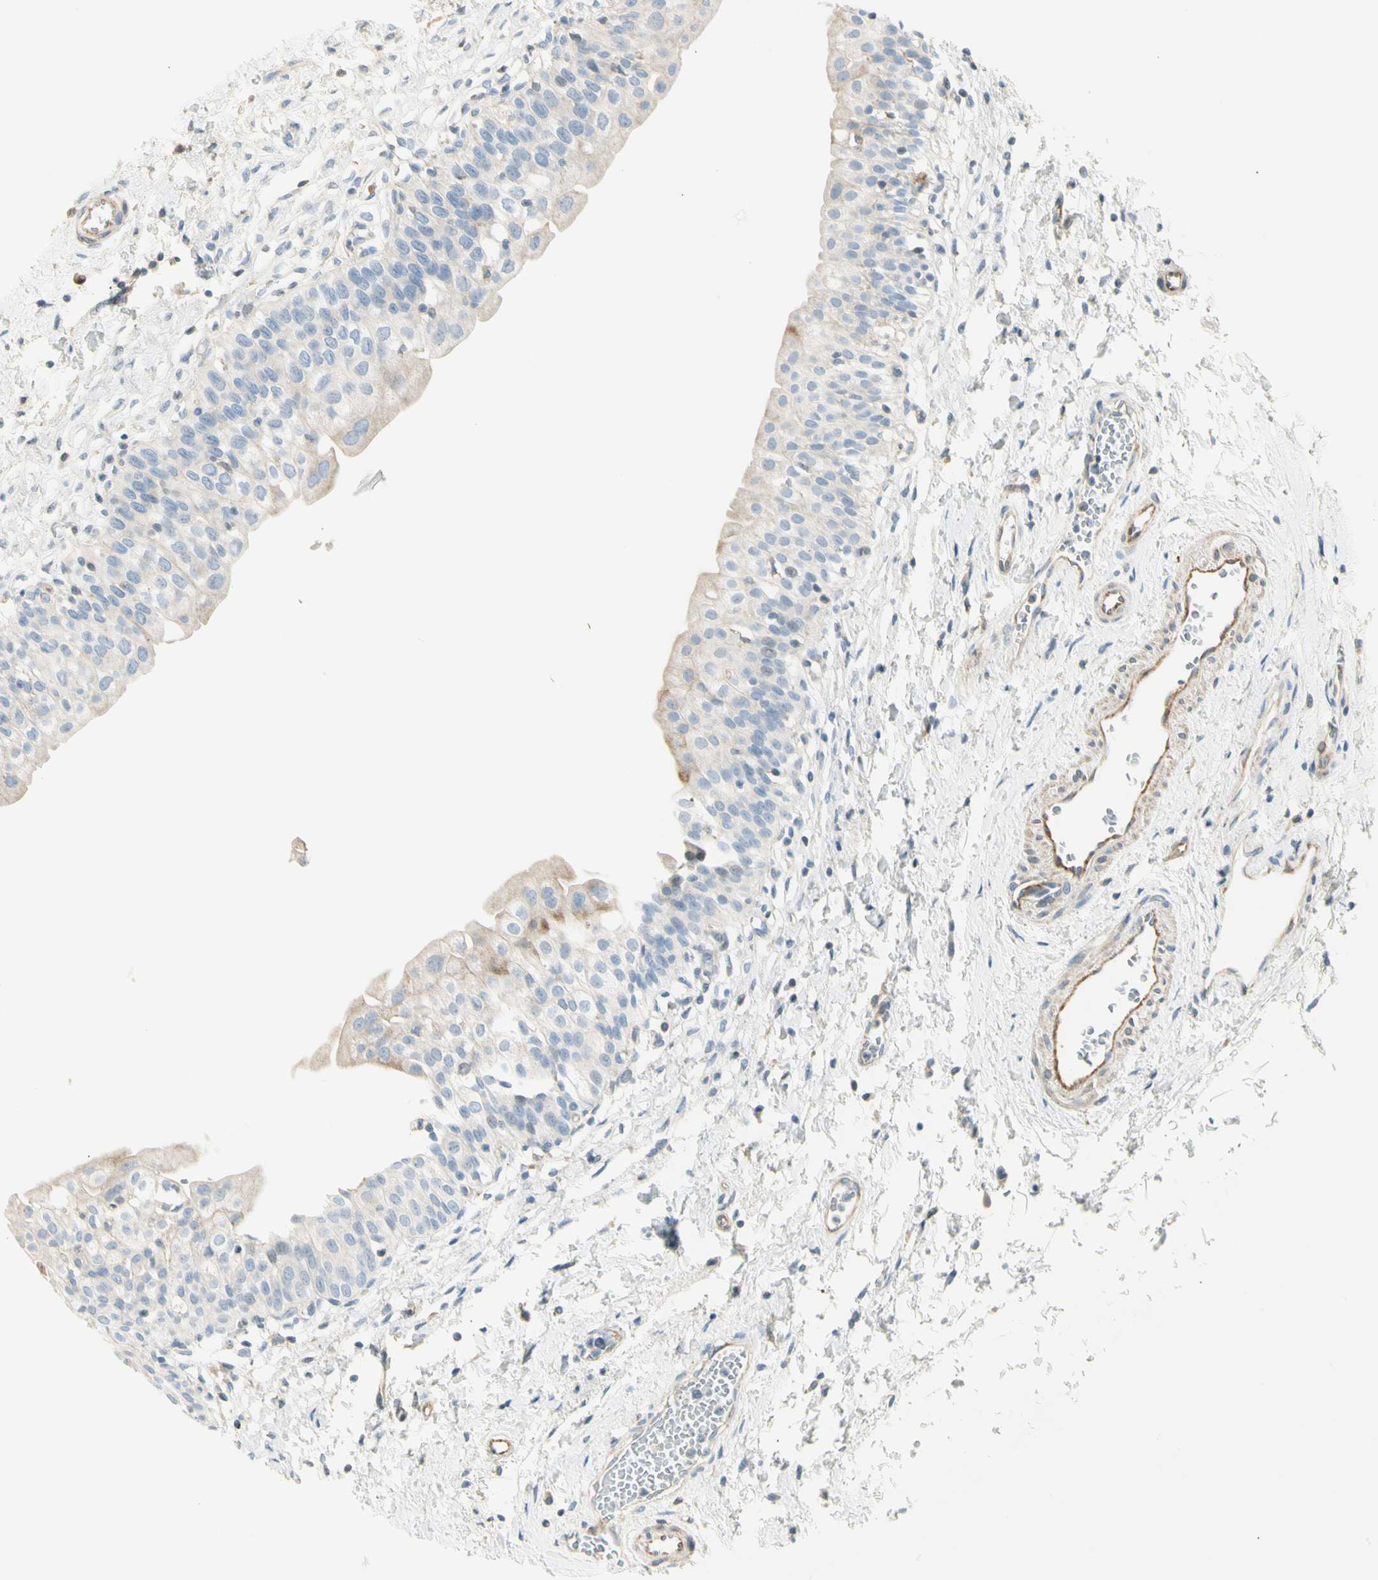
{"staining": {"intensity": "negative", "quantity": "none", "location": "none"}, "tissue": "urinary bladder", "cell_type": "Urothelial cells", "image_type": "normal", "snomed": [{"axis": "morphology", "description": "Normal tissue, NOS"}, {"axis": "topography", "description": "Urinary bladder"}], "caption": "Urothelial cells show no significant protein staining in benign urinary bladder. (DAB (3,3'-diaminobenzidine) immunohistochemistry (IHC), high magnification).", "gene": "TNFSF11", "patient": {"sex": "male", "age": 55}}